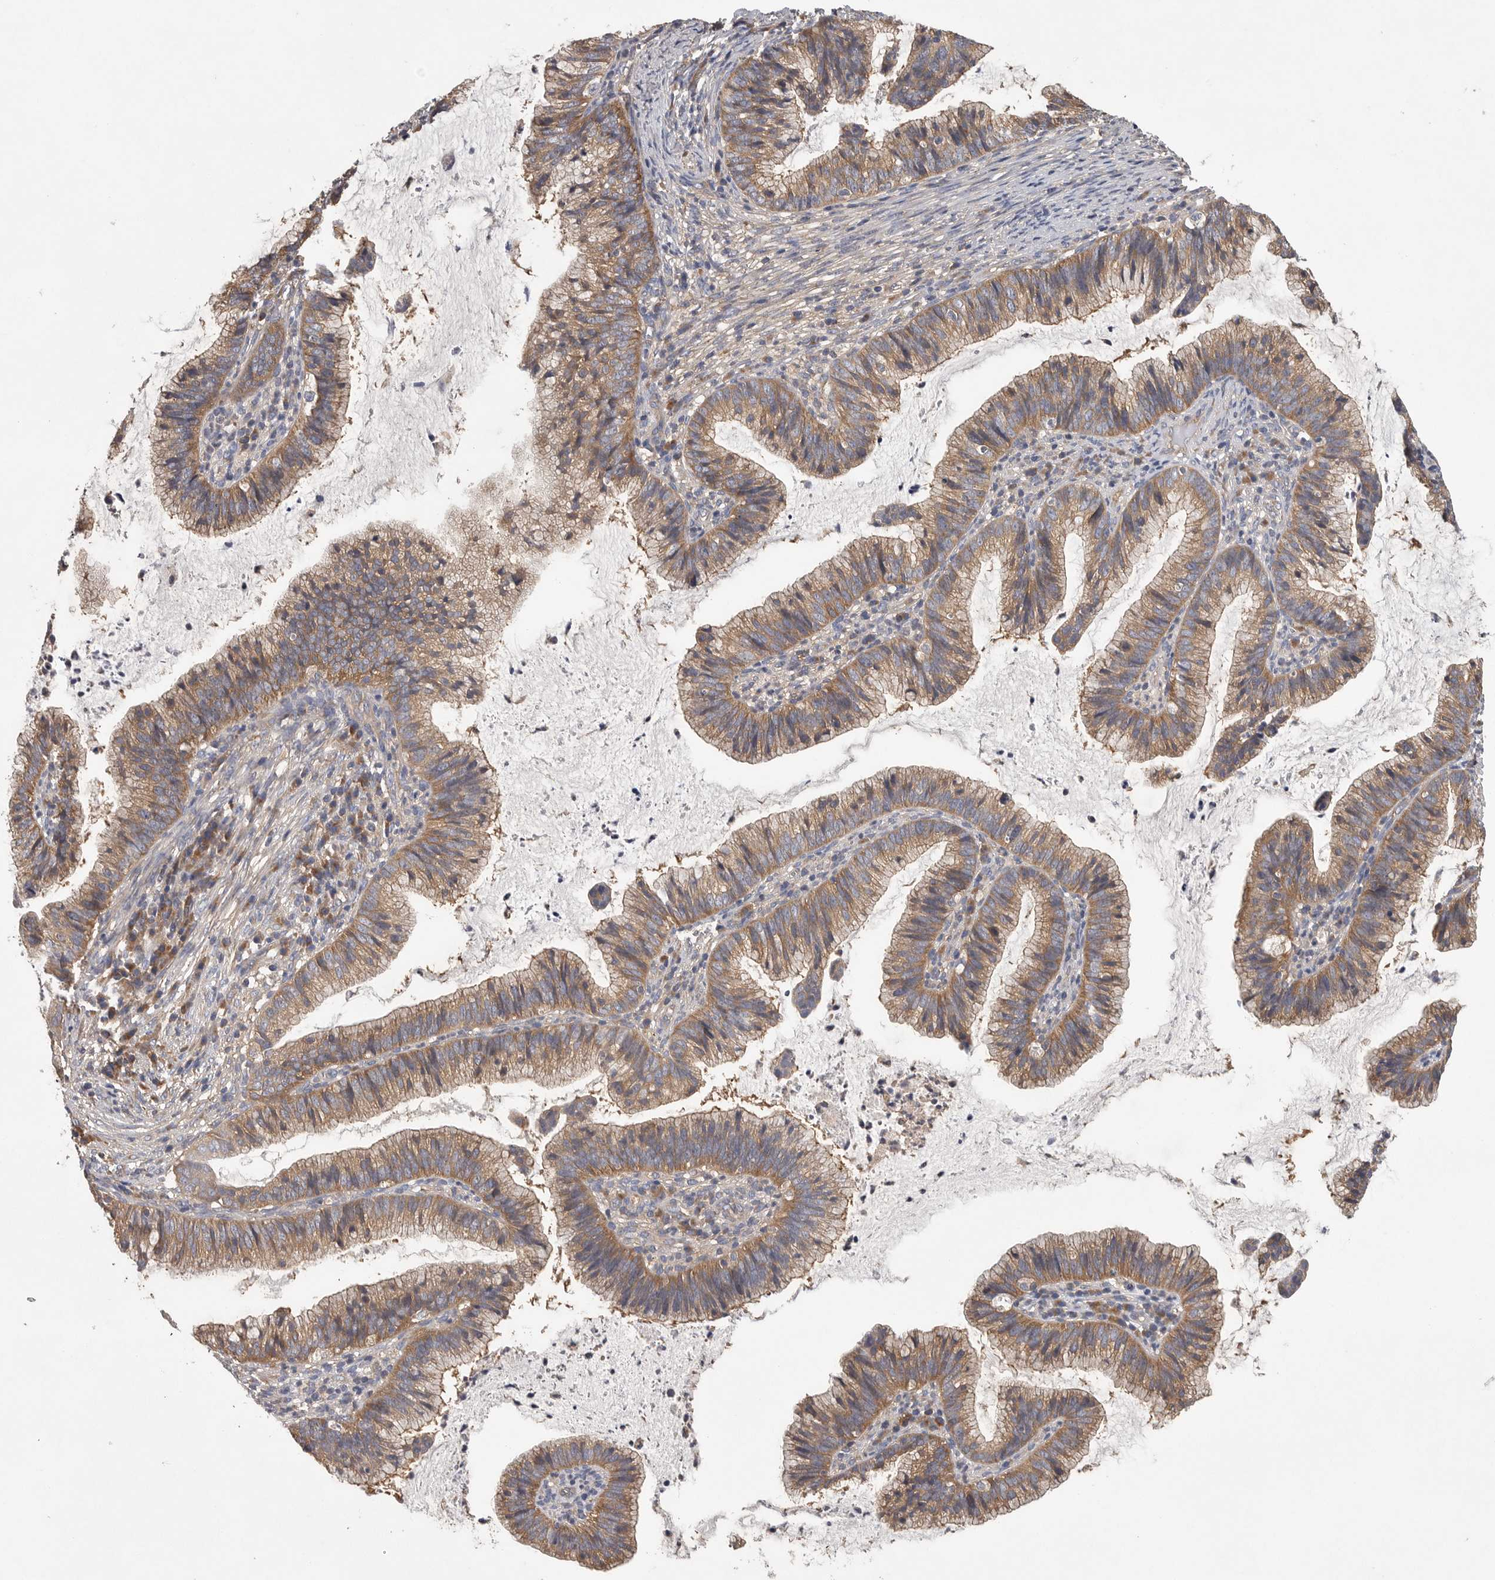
{"staining": {"intensity": "moderate", "quantity": ">75%", "location": "cytoplasmic/membranous"}, "tissue": "cervical cancer", "cell_type": "Tumor cells", "image_type": "cancer", "snomed": [{"axis": "morphology", "description": "Adenocarcinoma, NOS"}, {"axis": "topography", "description": "Cervix"}], "caption": "Protein expression analysis of human cervical cancer (adenocarcinoma) reveals moderate cytoplasmic/membranous expression in about >75% of tumor cells.", "gene": "OXR1", "patient": {"sex": "female", "age": 36}}